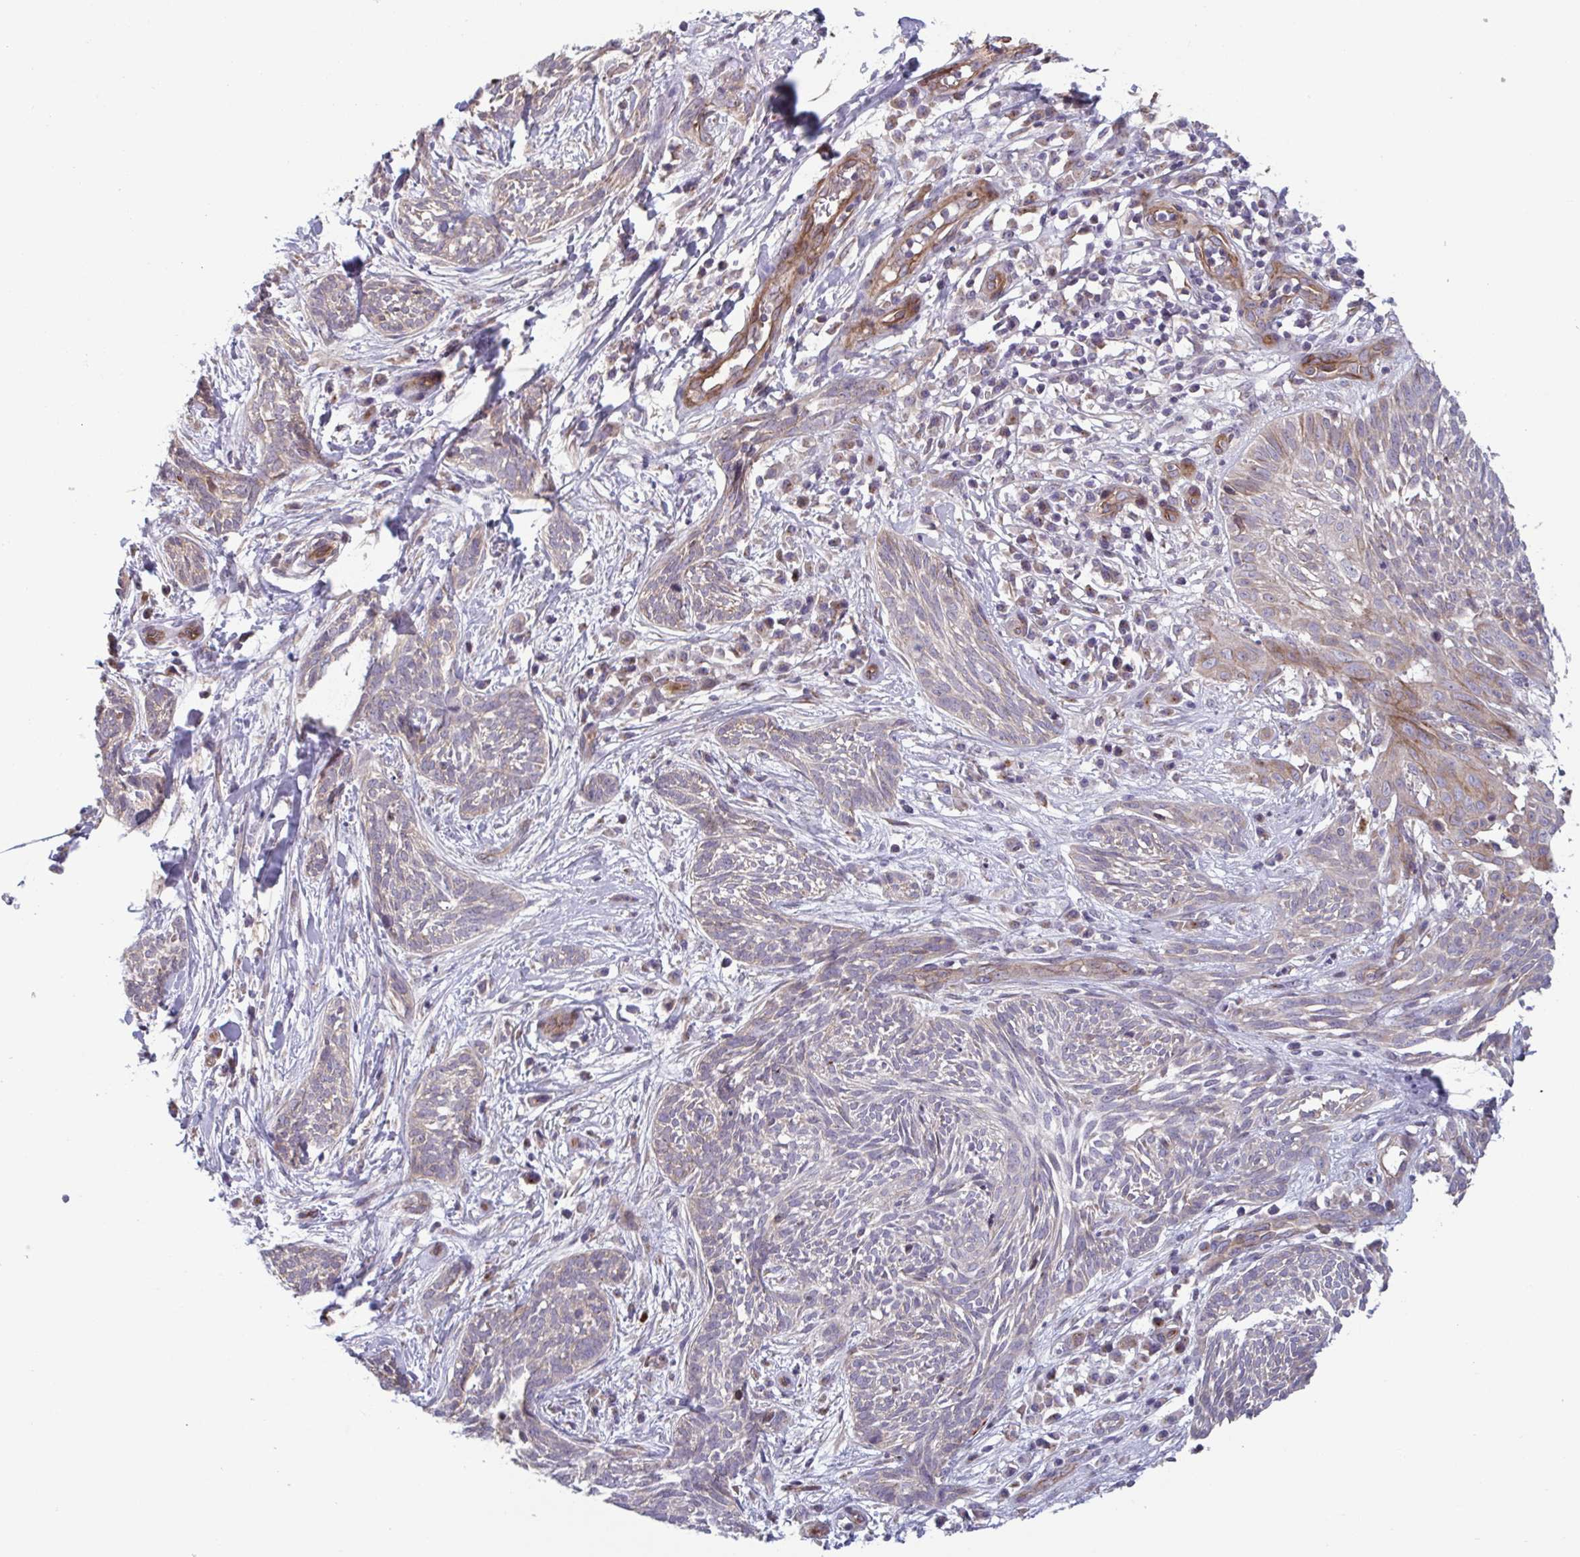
{"staining": {"intensity": "weak", "quantity": "<25%", "location": "cytoplasmic/membranous"}, "tissue": "skin cancer", "cell_type": "Tumor cells", "image_type": "cancer", "snomed": [{"axis": "morphology", "description": "Basal cell carcinoma"}, {"axis": "topography", "description": "Skin"}, {"axis": "topography", "description": "Skin, foot"}], "caption": "An image of skin cancer (basal cell carcinoma) stained for a protein demonstrates no brown staining in tumor cells.", "gene": "TNFSF10", "patient": {"sex": "female", "age": 86}}